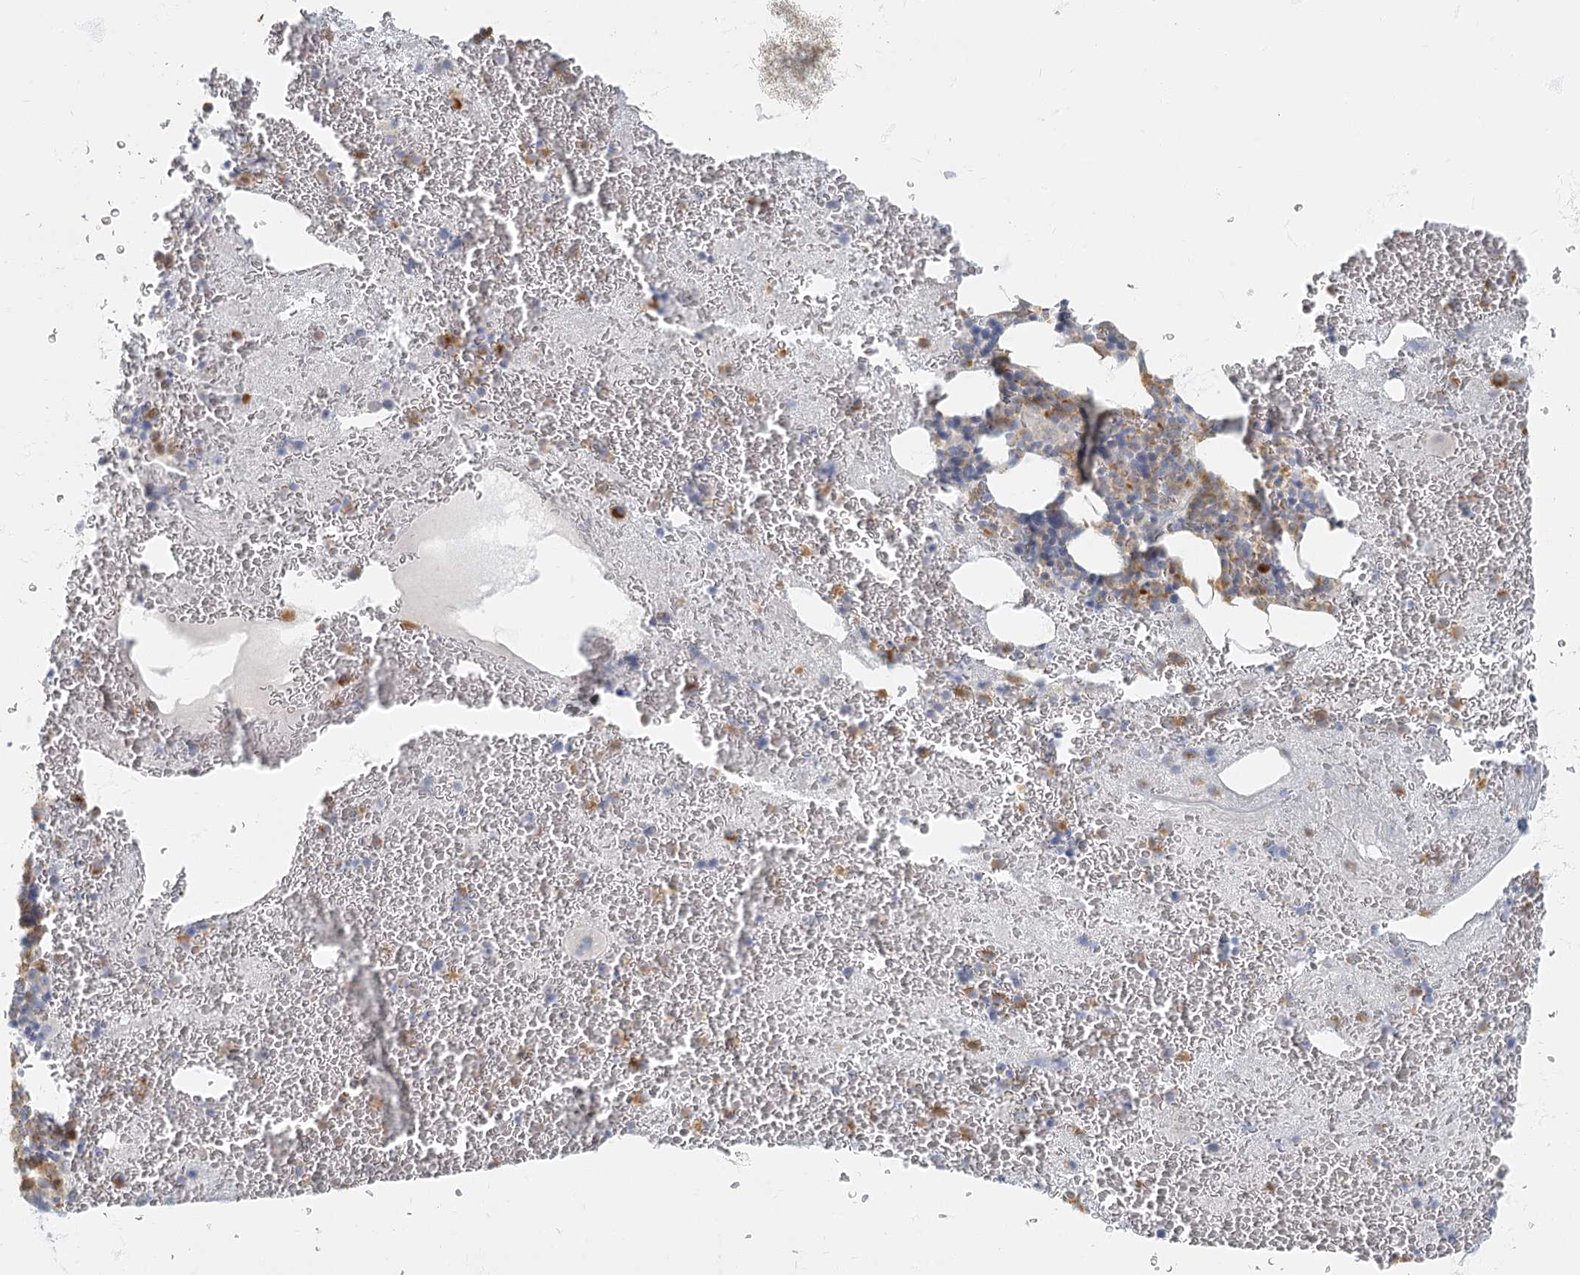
{"staining": {"intensity": "moderate", "quantity": "<25%", "location": "cytoplasmic/membranous"}, "tissue": "bone marrow", "cell_type": "Hematopoietic cells", "image_type": "normal", "snomed": [{"axis": "morphology", "description": "Normal tissue, NOS"}, {"axis": "topography", "description": "Bone marrow"}], "caption": "An image of bone marrow stained for a protein shows moderate cytoplasmic/membranous brown staining in hematopoietic cells. The staining was performed using DAB to visualize the protein expression in brown, while the nuclei were stained in blue with hematoxylin (Magnification: 20x).", "gene": "FAM110C", "patient": {"sex": "male", "age": 36}}